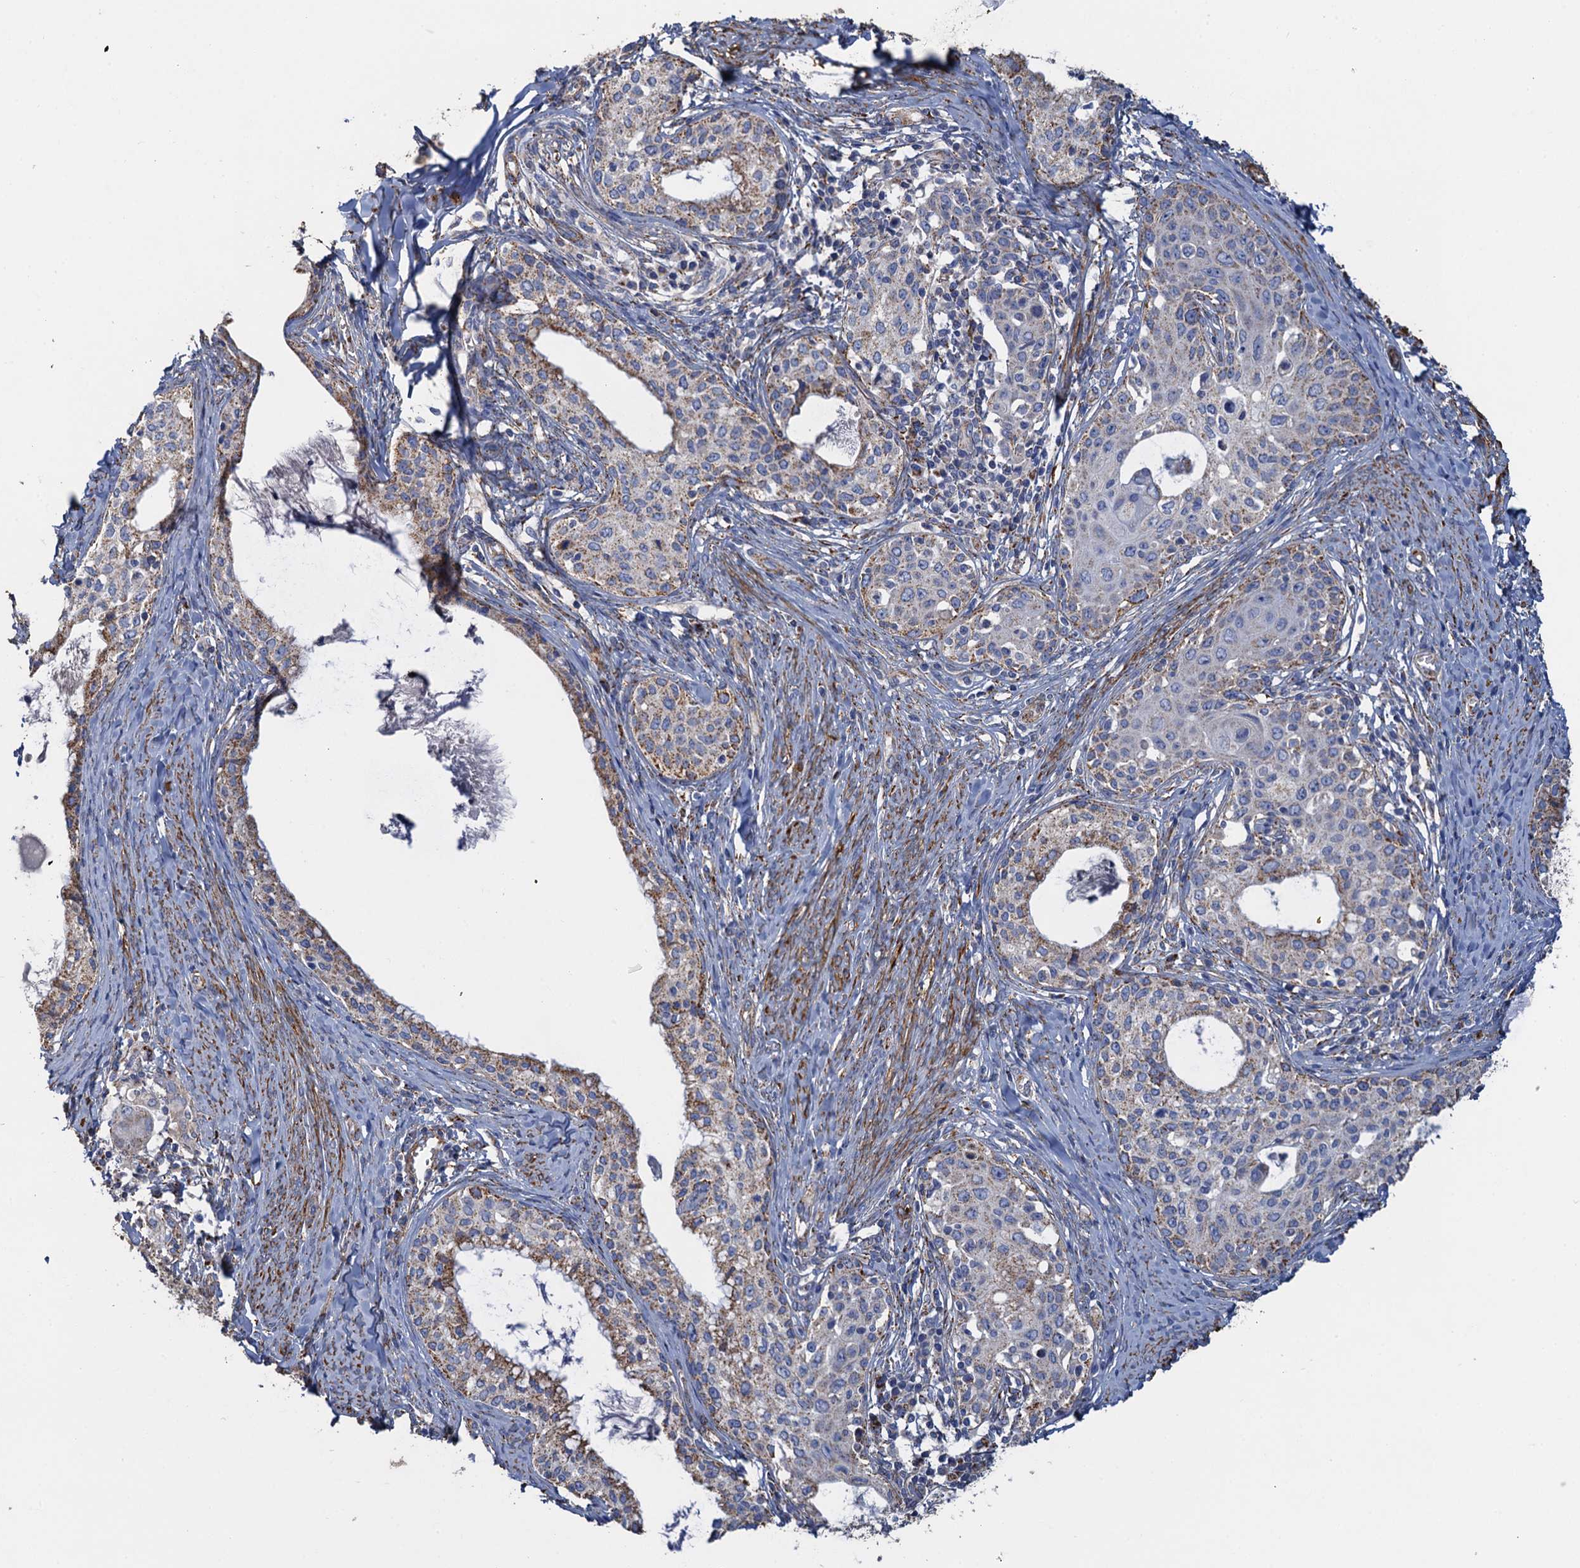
{"staining": {"intensity": "moderate", "quantity": "<25%", "location": "cytoplasmic/membranous"}, "tissue": "cervical cancer", "cell_type": "Tumor cells", "image_type": "cancer", "snomed": [{"axis": "morphology", "description": "Squamous cell carcinoma, NOS"}, {"axis": "morphology", "description": "Adenocarcinoma, NOS"}, {"axis": "topography", "description": "Cervix"}], "caption": "IHC staining of cervical adenocarcinoma, which reveals low levels of moderate cytoplasmic/membranous staining in about <25% of tumor cells indicating moderate cytoplasmic/membranous protein staining. The staining was performed using DAB (3,3'-diaminobenzidine) (brown) for protein detection and nuclei were counterstained in hematoxylin (blue).", "gene": "GCSH", "patient": {"sex": "female", "age": 52}}